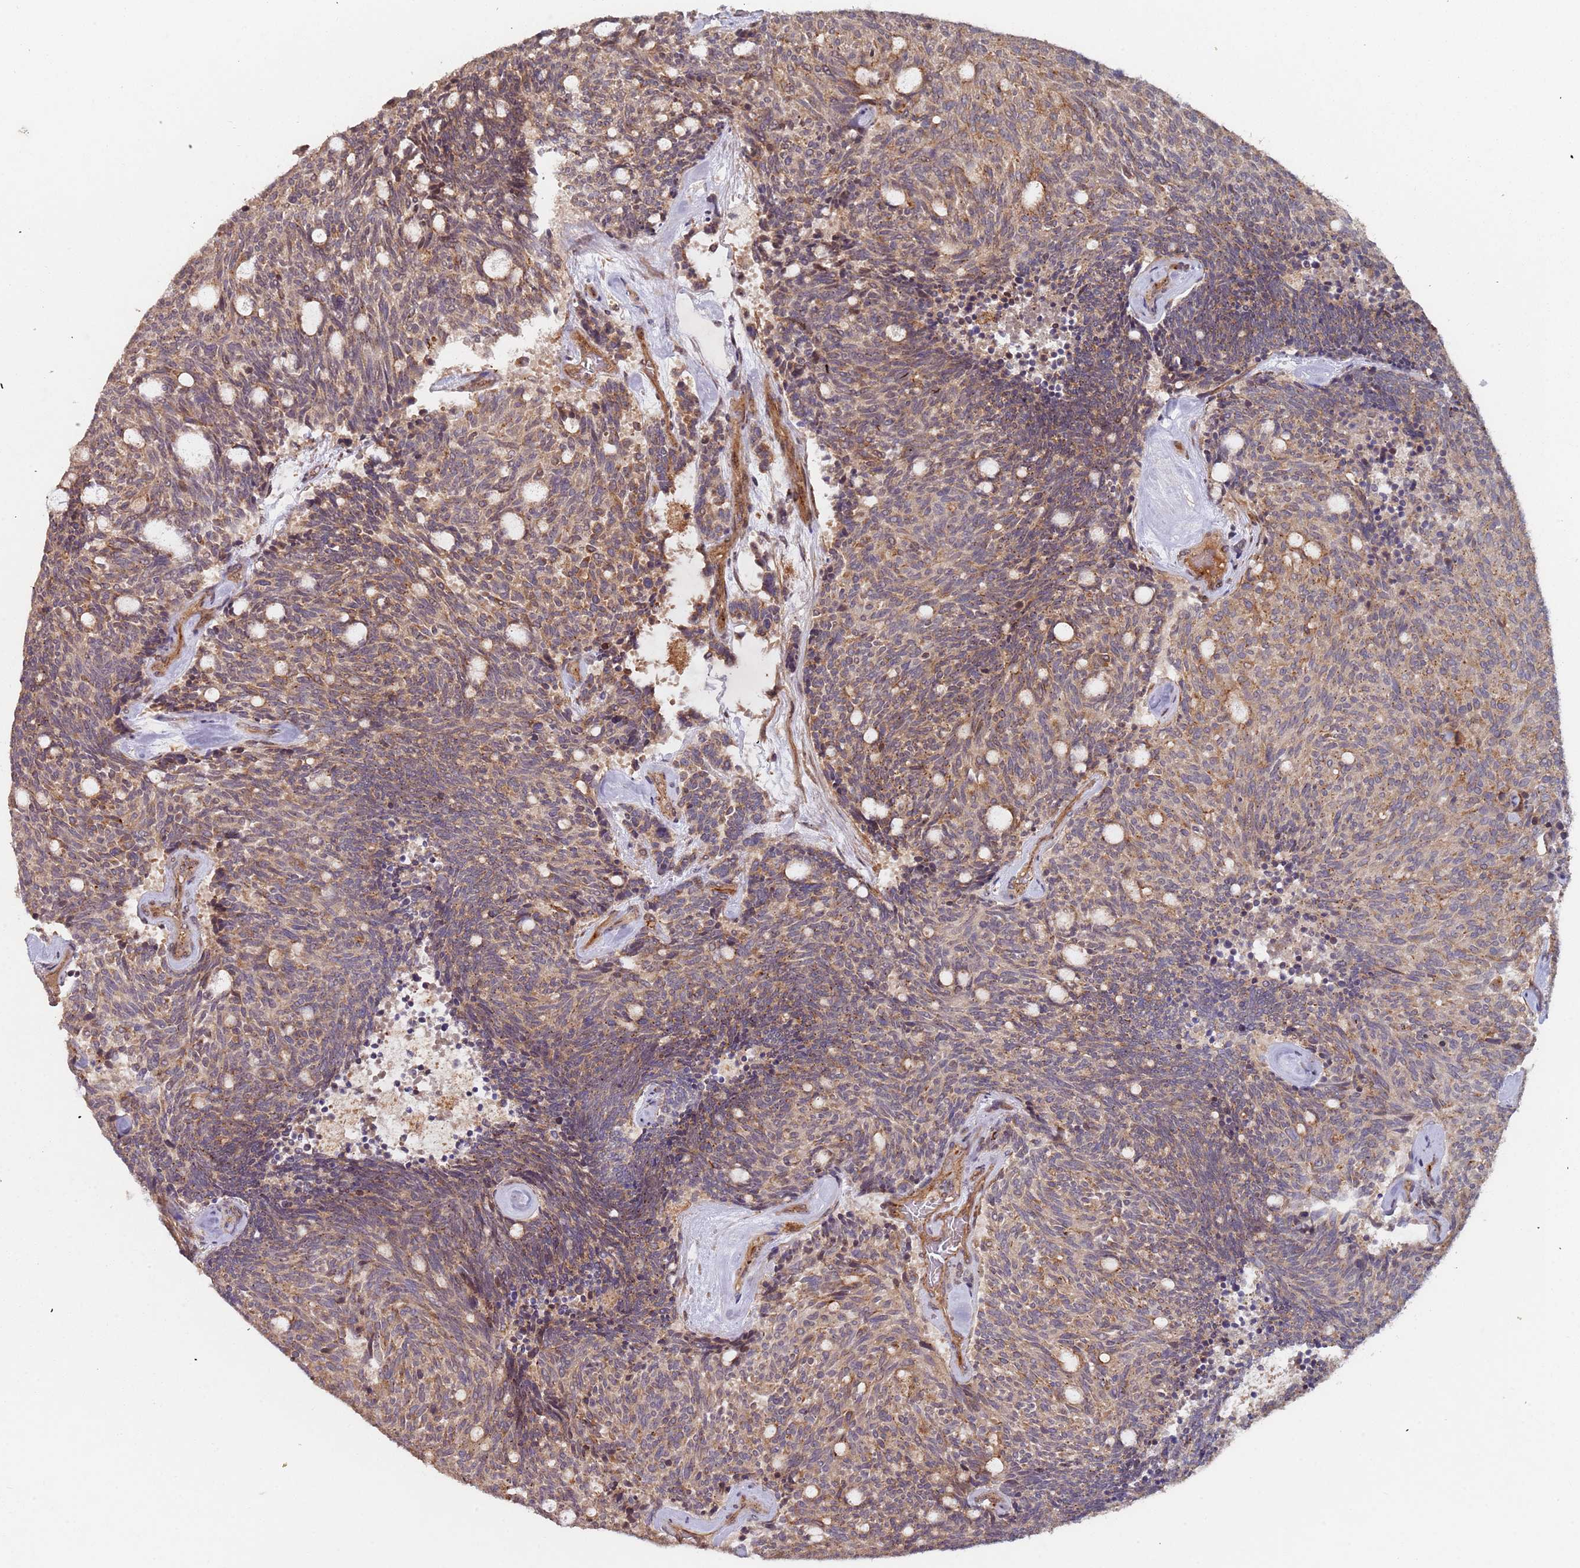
{"staining": {"intensity": "weak", "quantity": ">75%", "location": "cytoplasmic/membranous"}, "tissue": "carcinoid", "cell_type": "Tumor cells", "image_type": "cancer", "snomed": [{"axis": "morphology", "description": "Carcinoid, malignant, NOS"}, {"axis": "topography", "description": "Pancreas"}], "caption": "Carcinoid was stained to show a protein in brown. There is low levels of weak cytoplasmic/membranous positivity in approximately >75% of tumor cells.", "gene": "KANSL1L", "patient": {"sex": "female", "age": 54}}